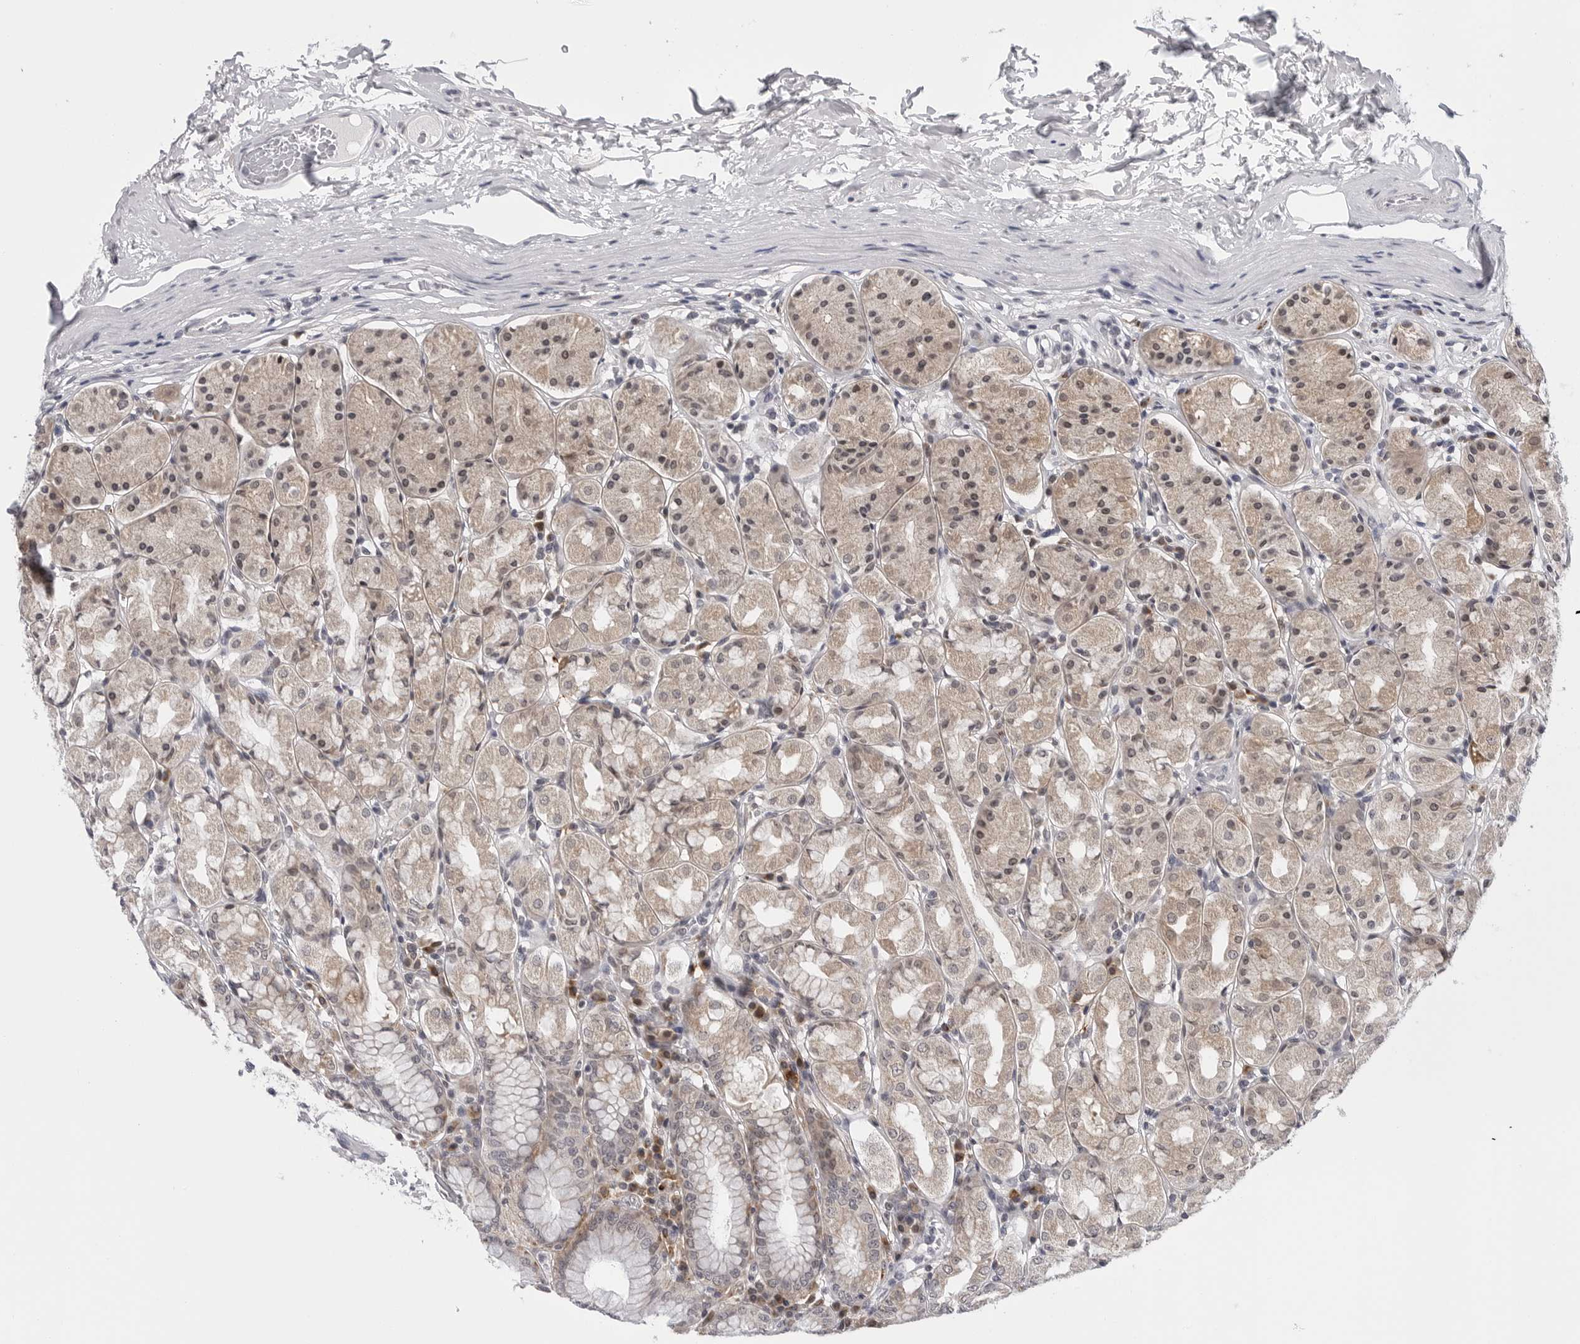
{"staining": {"intensity": "weak", "quantity": "25%-75%", "location": "cytoplasmic/membranous"}, "tissue": "stomach", "cell_type": "Glandular cells", "image_type": "normal", "snomed": [{"axis": "morphology", "description": "Normal tissue, NOS"}, {"axis": "topography", "description": "Stomach"}, {"axis": "topography", "description": "Stomach, lower"}], "caption": "A high-resolution photomicrograph shows immunohistochemistry (IHC) staining of benign stomach, which exhibits weak cytoplasmic/membranous expression in about 25%-75% of glandular cells.", "gene": "CDK20", "patient": {"sex": "female", "age": 56}}